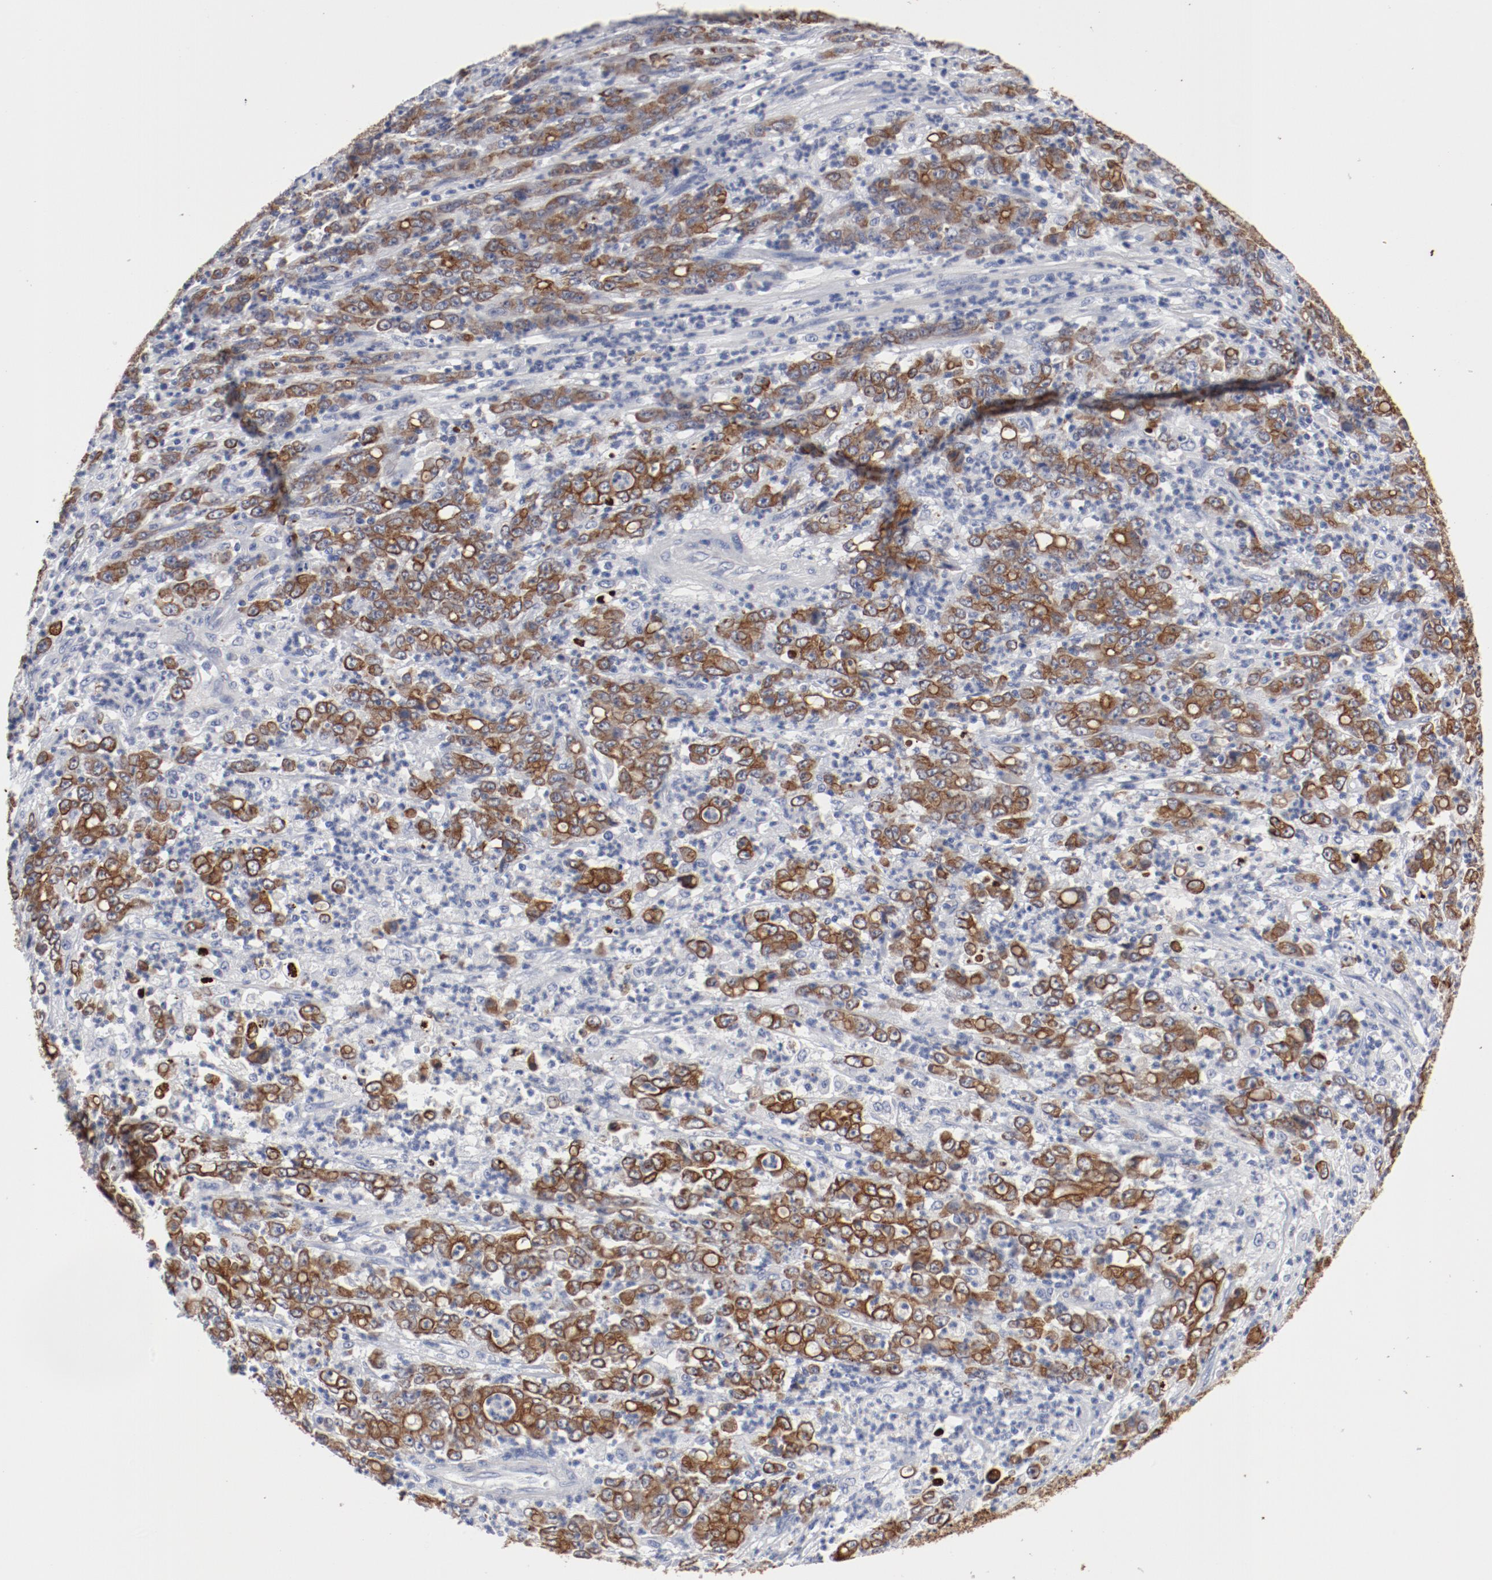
{"staining": {"intensity": "strong", "quantity": ">75%", "location": "cytoplasmic/membranous"}, "tissue": "stomach cancer", "cell_type": "Tumor cells", "image_type": "cancer", "snomed": [{"axis": "morphology", "description": "Adenocarcinoma, NOS"}, {"axis": "topography", "description": "Stomach, lower"}], "caption": "Immunohistochemistry image of neoplastic tissue: stomach adenocarcinoma stained using immunohistochemistry (IHC) displays high levels of strong protein expression localized specifically in the cytoplasmic/membranous of tumor cells, appearing as a cytoplasmic/membranous brown color.", "gene": "TSPAN6", "patient": {"sex": "female", "age": 71}}